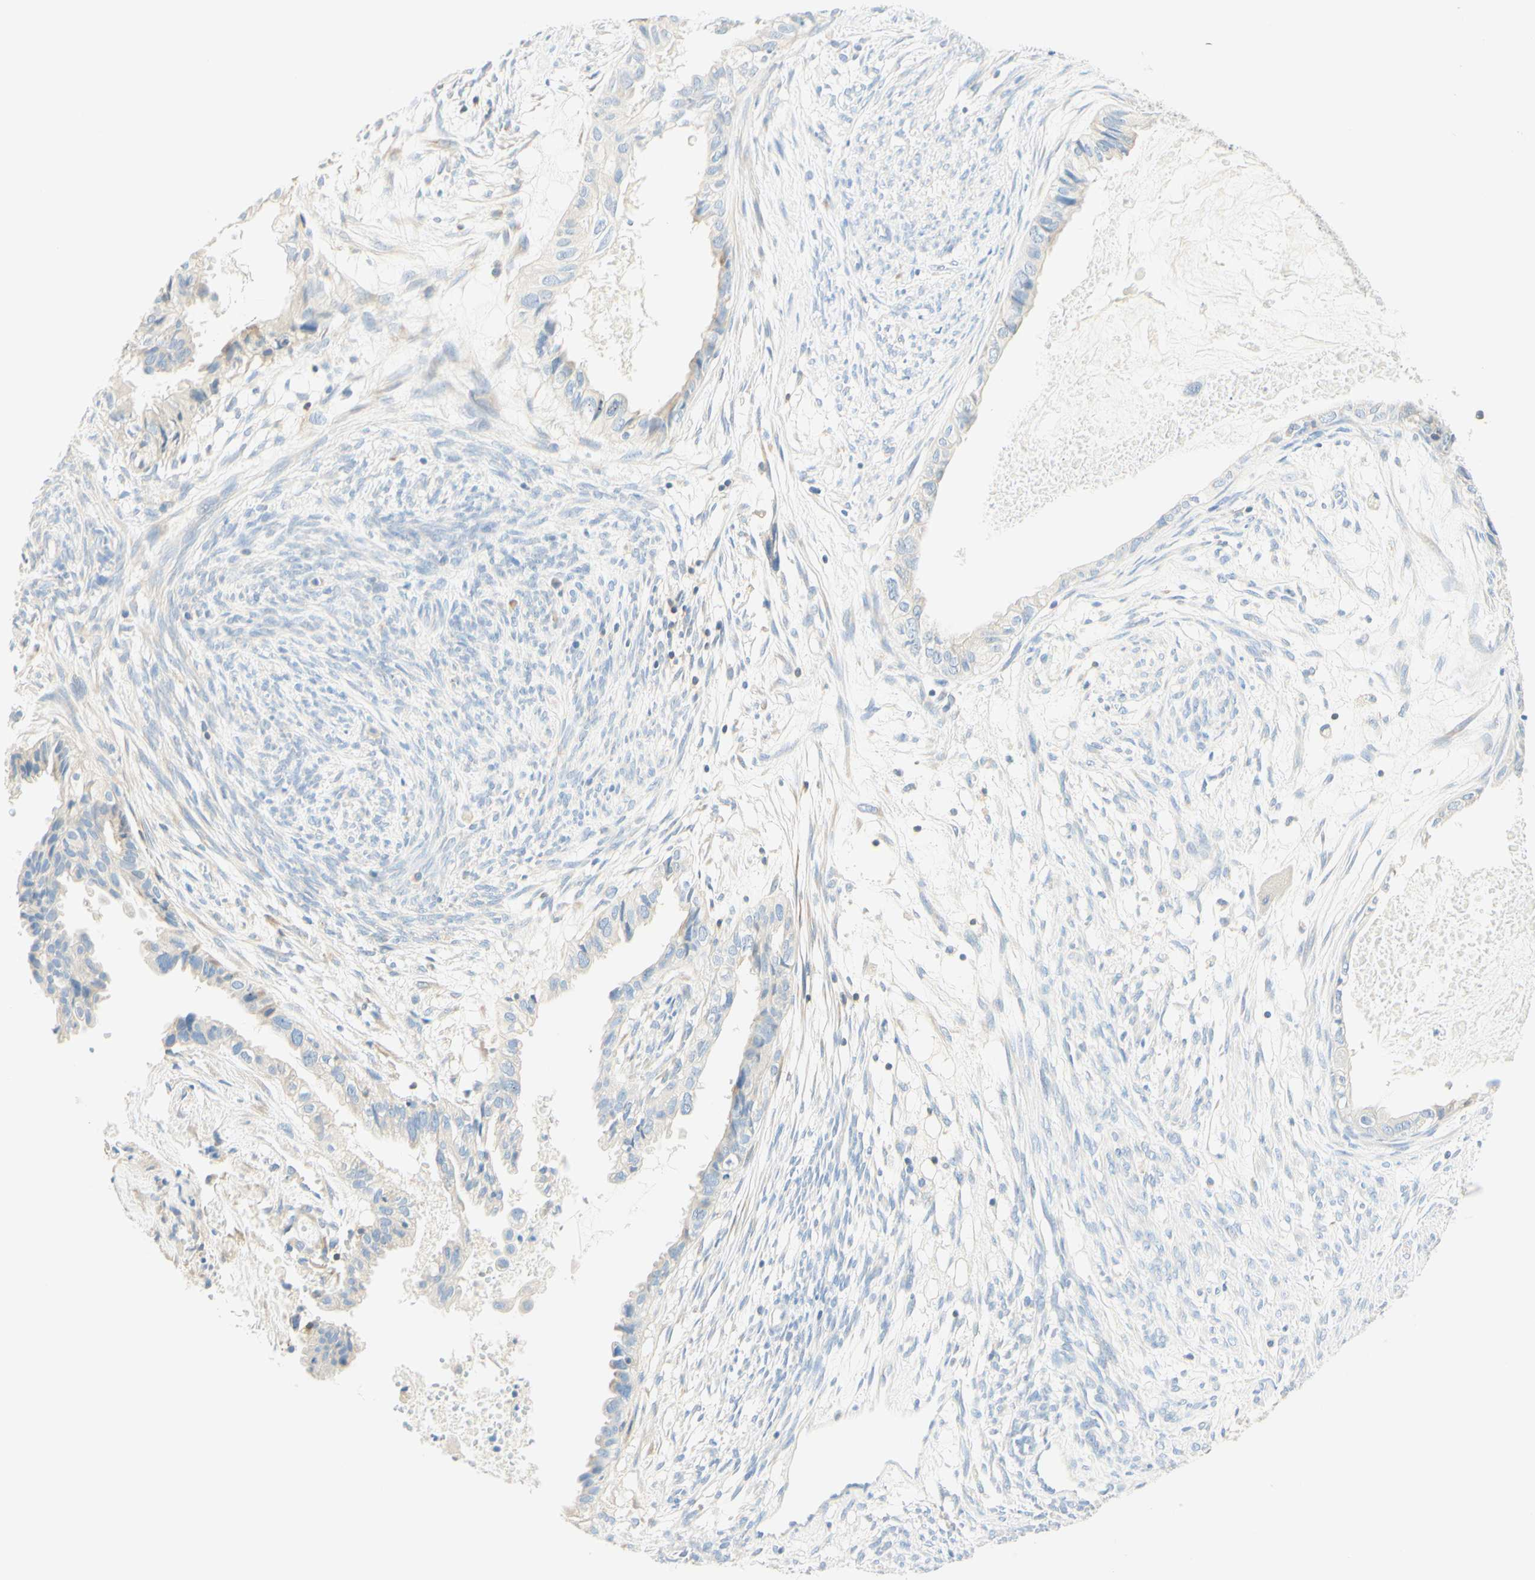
{"staining": {"intensity": "negative", "quantity": "none", "location": "none"}, "tissue": "cervical cancer", "cell_type": "Tumor cells", "image_type": "cancer", "snomed": [{"axis": "morphology", "description": "Normal tissue, NOS"}, {"axis": "morphology", "description": "Adenocarcinoma, NOS"}, {"axis": "topography", "description": "Cervix"}, {"axis": "topography", "description": "Endometrium"}], "caption": "DAB immunohistochemical staining of human cervical adenocarcinoma reveals no significant staining in tumor cells.", "gene": "LAT", "patient": {"sex": "female", "age": 86}}